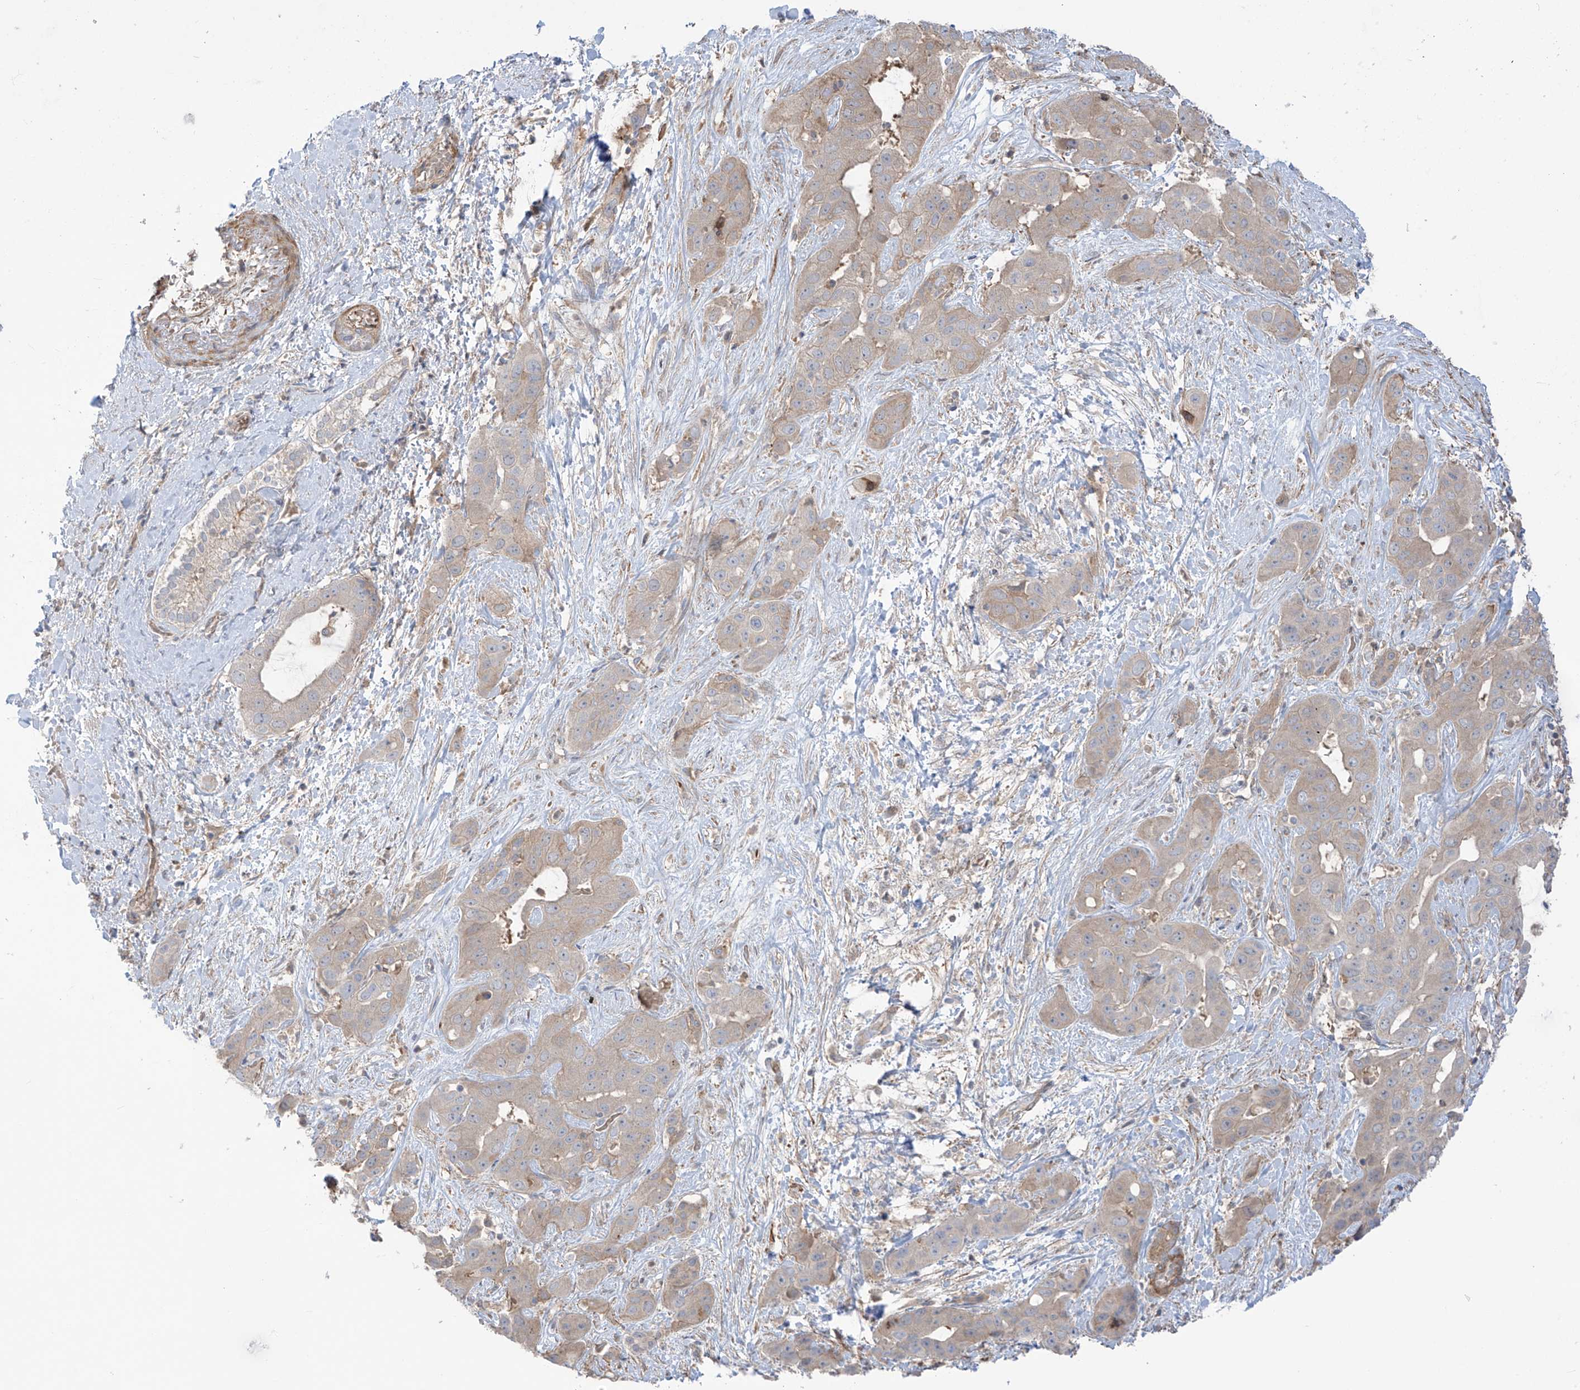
{"staining": {"intensity": "weak", "quantity": "25%-75%", "location": "cytoplasmic/membranous"}, "tissue": "liver cancer", "cell_type": "Tumor cells", "image_type": "cancer", "snomed": [{"axis": "morphology", "description": "Cholangiocarcinoma"}, {"axis": "topography", "description": "Liver"}], "caption": "Liver cancer was stained to show a protein in brown. There is low levels of weak cytoplasmic/membranous positivity in approximately 25%-75% of tumor cells.", "gene": "TRMU", "patient": {"sex": "female", "age": 52}}